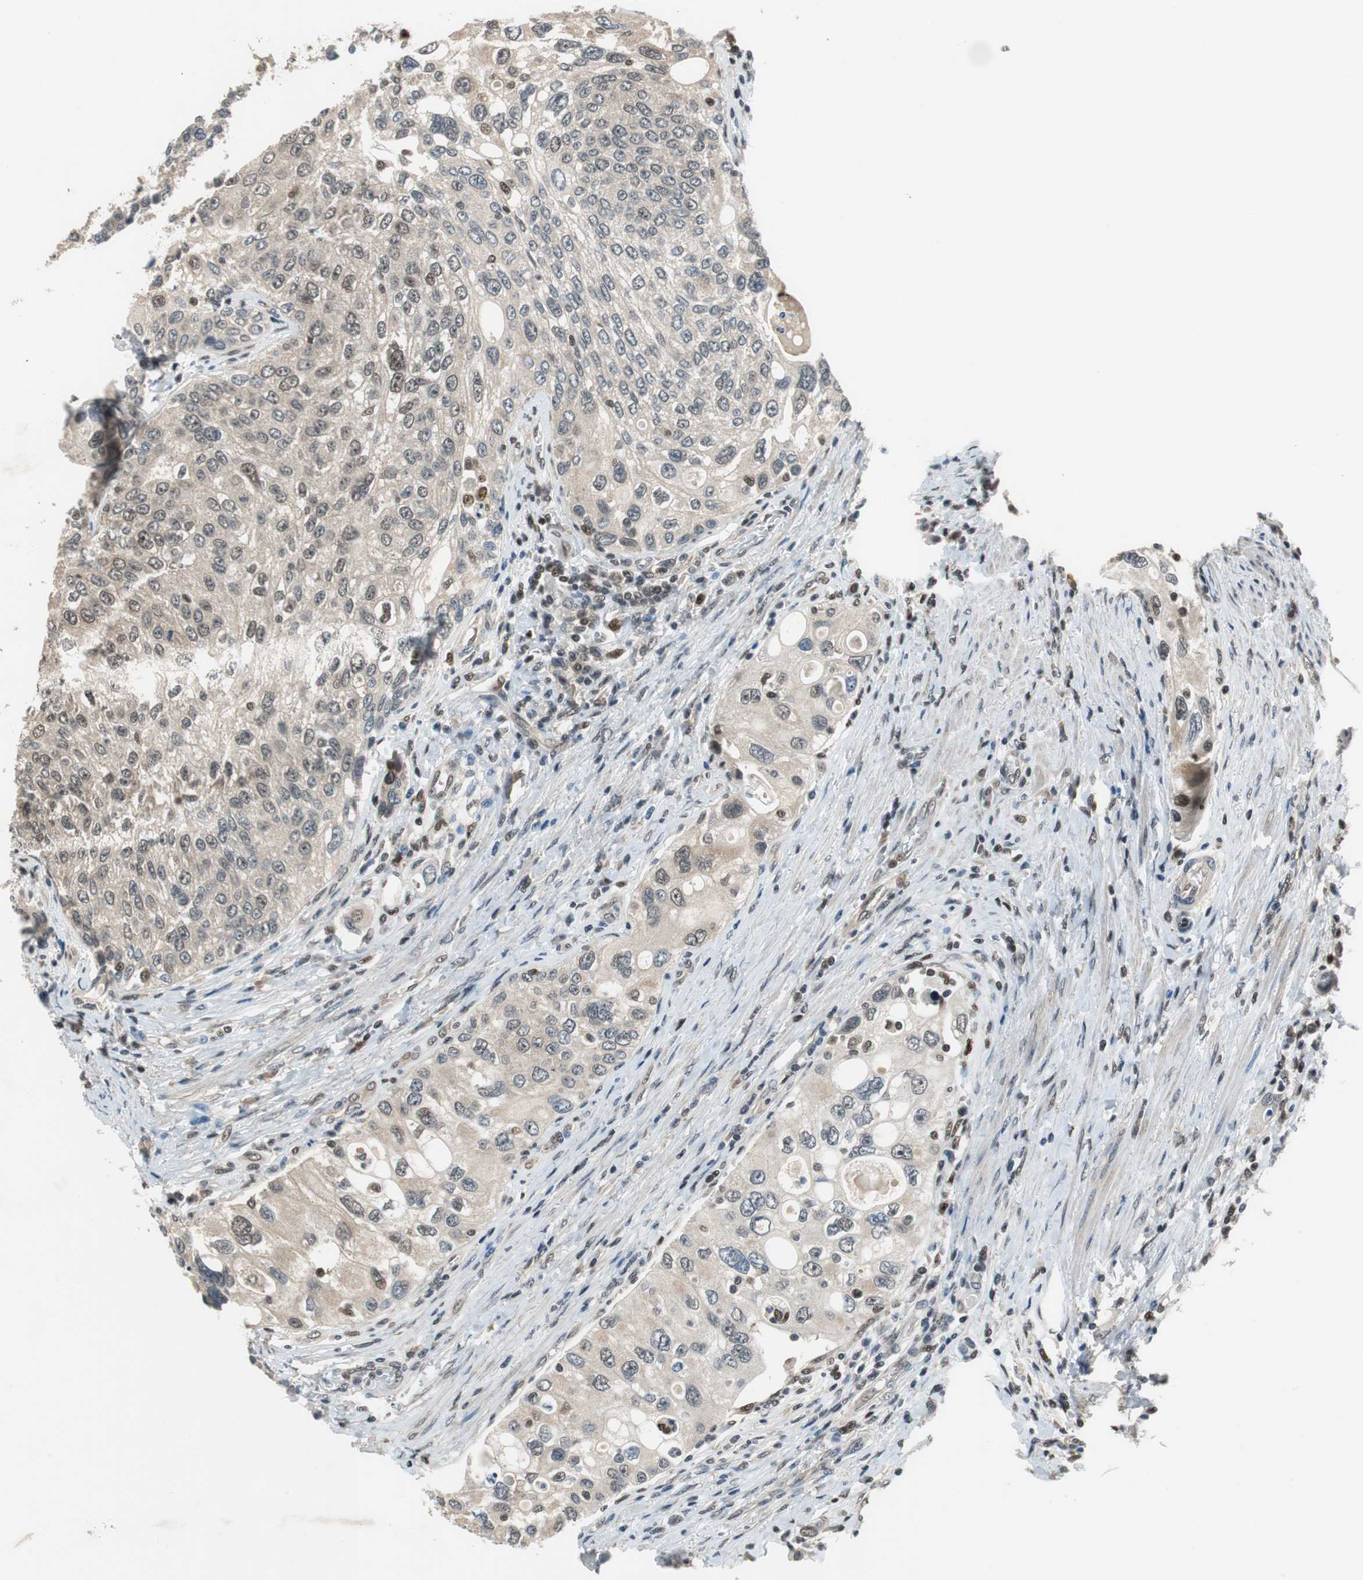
{"staining": {"intensity": "negative", "quantity": "none", "location": "none"}, "tissue": "urothelial cancer", "cell_type": "Tumor cells", "image_type": "cancer", "snomed": [{"axis": "morphology", "description": "Urothelial carcinoma, High grade"}, {"axis": "topography", "description": "Urinary bladder"}], "caption": "DAB immunohistochemical staining of high-grade urothelial carcinoma demonstrates no significant staining in tumor cells. (DAB (3,3'-diaminobenzidine) IHC, high magnification).", "gene": "MAFB", "patient": {"sex": "female", "age": 56}}